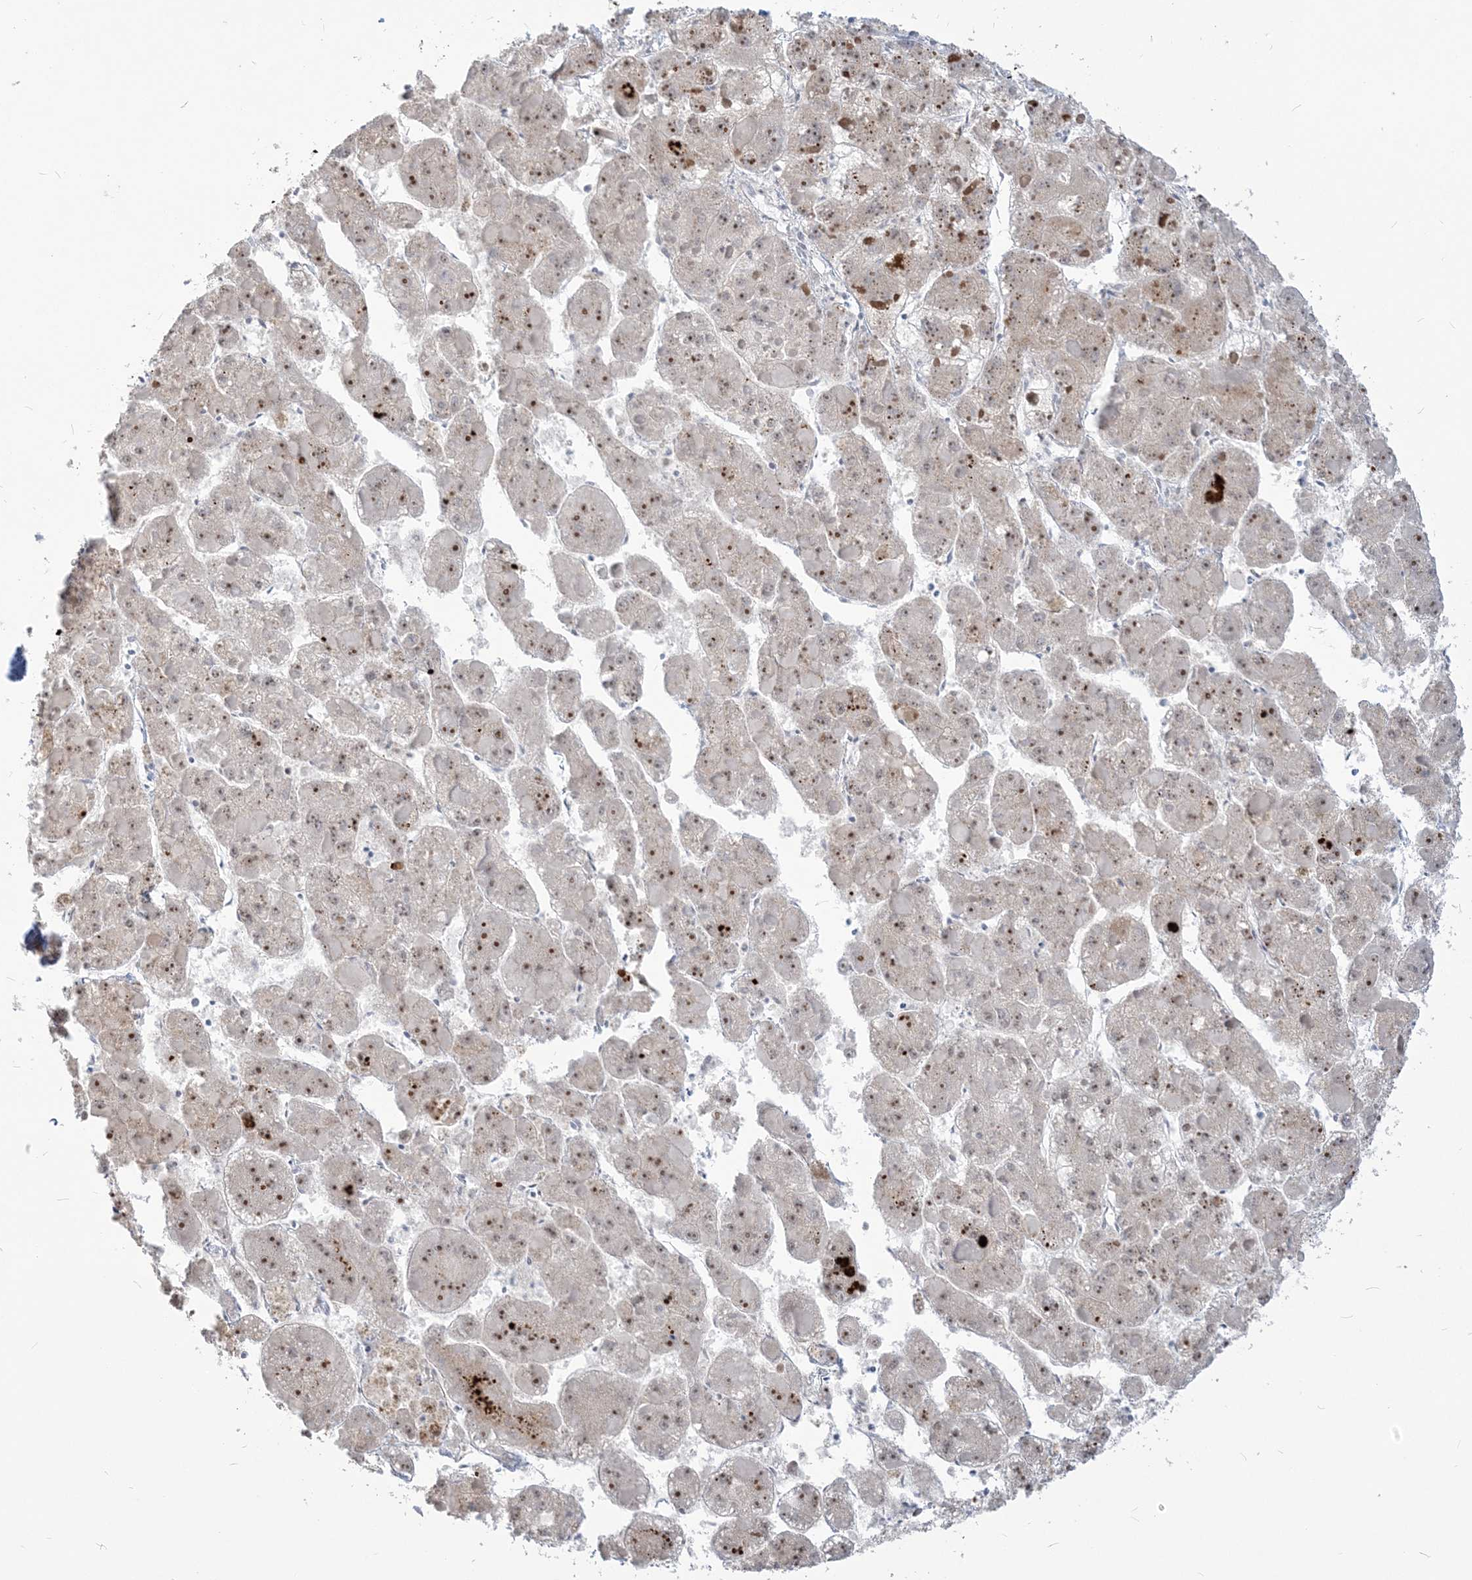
{"staining": {"intensity": "moderate", "quantity": "25%-75%", "location": "nuclear"}, "tissue": "liver cancer", "cell_type": "Tumor cells", "image_type": "cancer", "snomed": [{"axis": "morphology", "description": "Carcinoma, Hepatocellular, NOS"}, {"axis": "topography", "description": "Liver"}], "caption": "Tumor cells show moderate nuclear staining in approximately 25%-75% of cells in hepatocellular carcinoma (liver).", "gene": "SDAD1", "patient": {"sex": "female", "age": 73}}